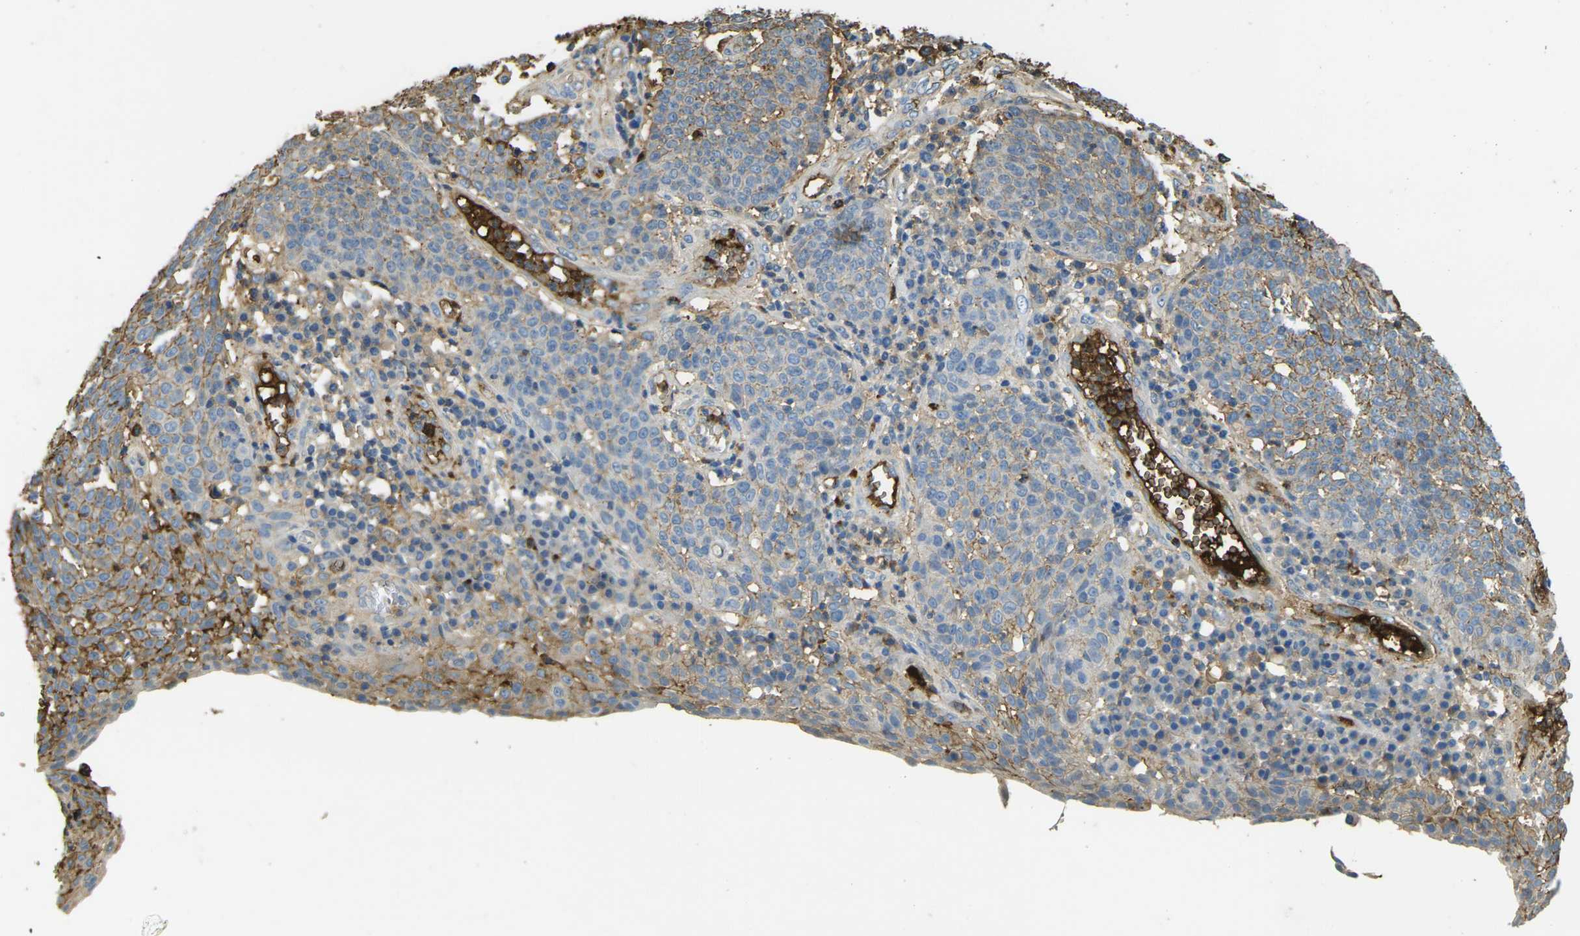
{"staining": {"intensity": "moderate", "quantity": "25%-75%", "location": "cytoplasmic/membranous"}, "tissue": "cervical cancer", "cell_type": "Tumor cells", "image_type": "cancer", "snomed": [{"axis": "morphology", "description": "Squamous cell carcinoma, NOS"}, {"axis": "topography", "description": "Cervix"}], "caption": "Immunohistochemistry image of cervical cancer stained for a protein (brown), which shows medium levels of moderate cytoplasmic/membranous expression in about 25%-75% of tumor cells.", "gene": "PLCD1", "patient": {"sex": "female", "age": 34}}